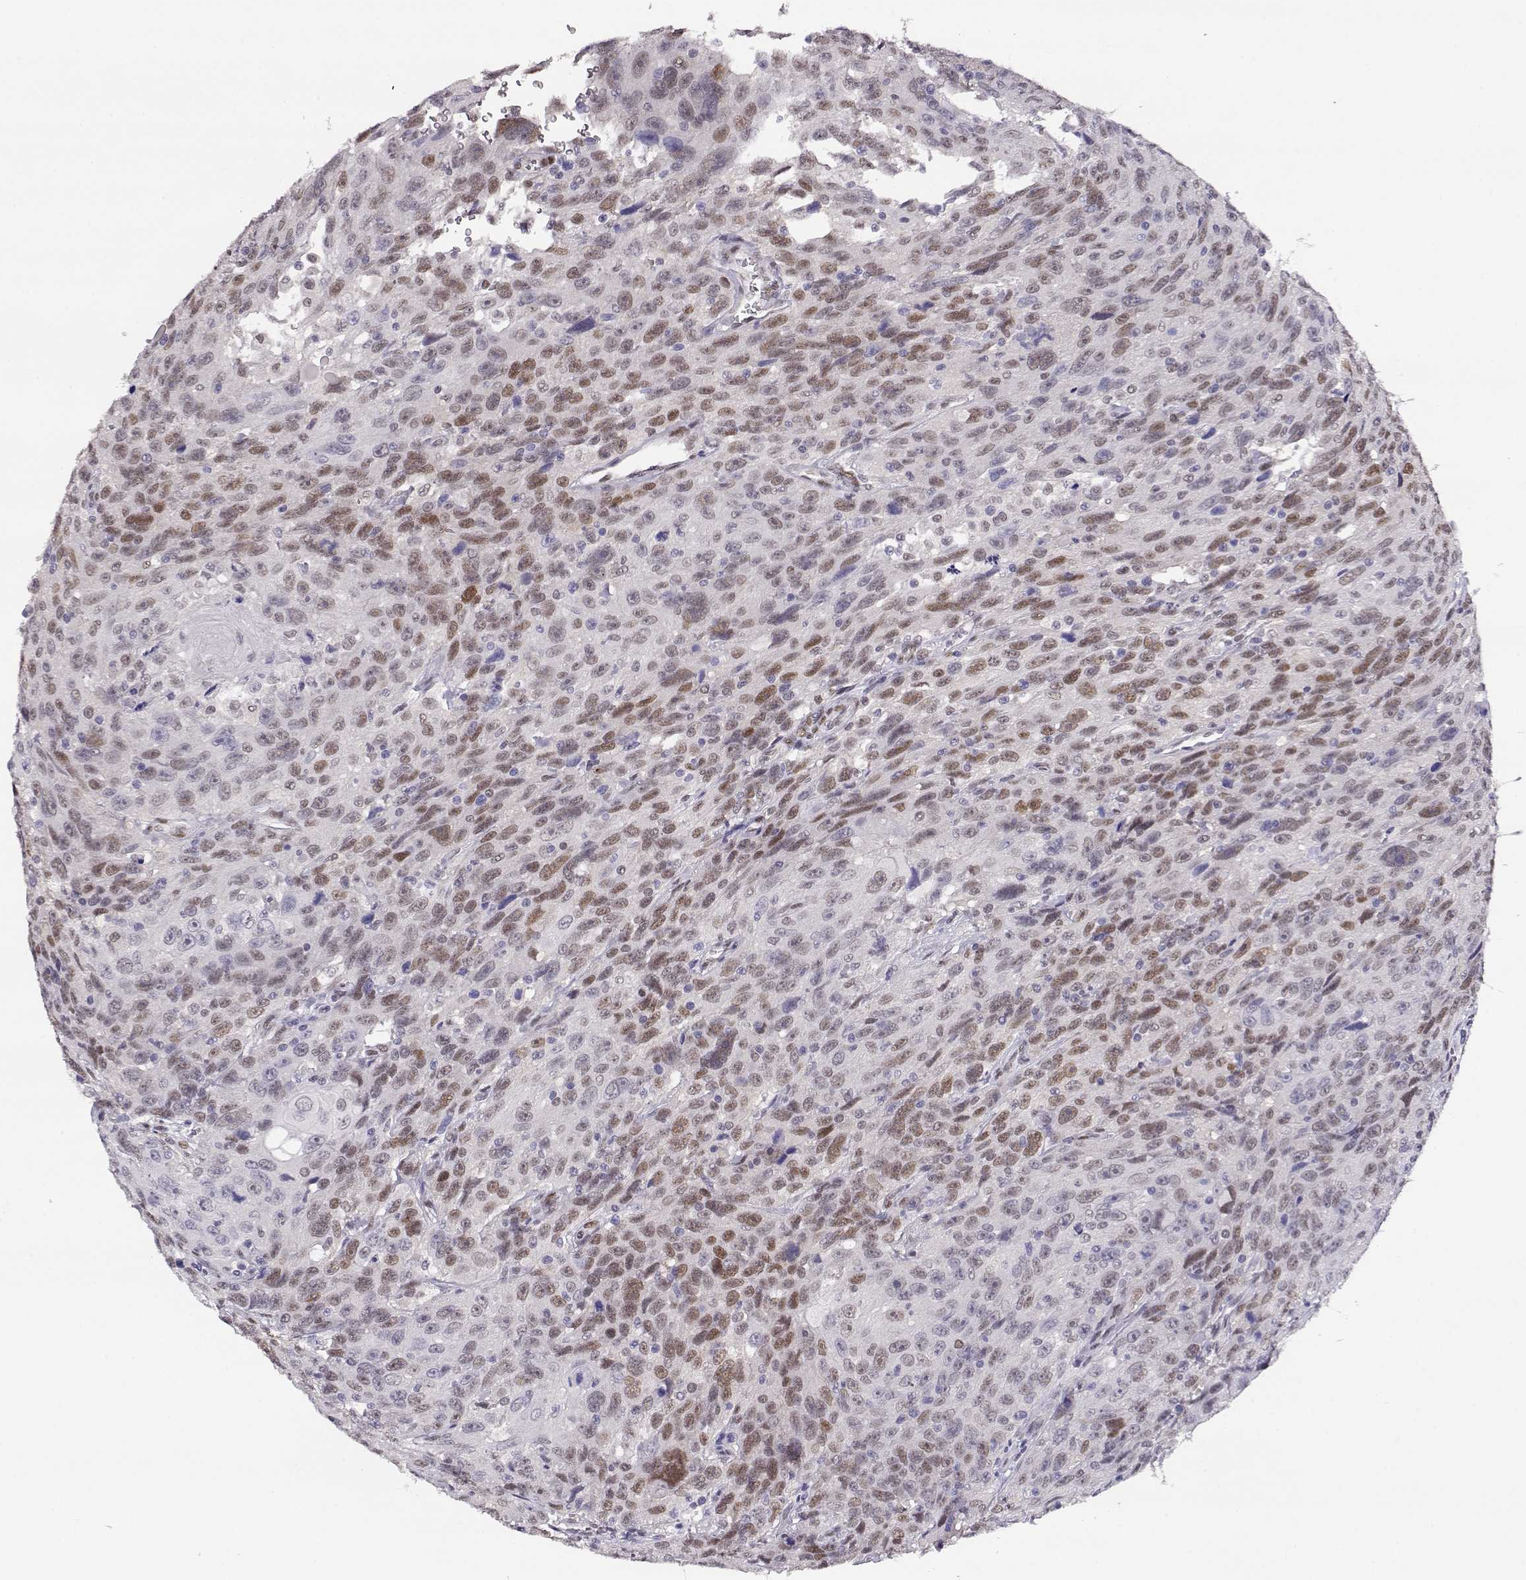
{"staining": {"intensity": "weak", "quantity": "25%-75%", "location": "nuclear"}, "tissue": "urothelial cancer", "cell_type": "Tumor cells", "image_type": "cancer", "snomed": [{"axis": "morphology", "description": "Urothelial carcinoma, NOS"}, {"axis": "morphology", "description": "Urothelial carcinoma, High grade"}, {"axis": "topography", "description": "Urinary bladder"}], "caption": "An image of human urothelial carcinoma (high-grade) stained for a protein shows weak nuclear brown staining in tumor cells.", "gene": "POLI", "patient": {"sex": "female", "age": 73}}